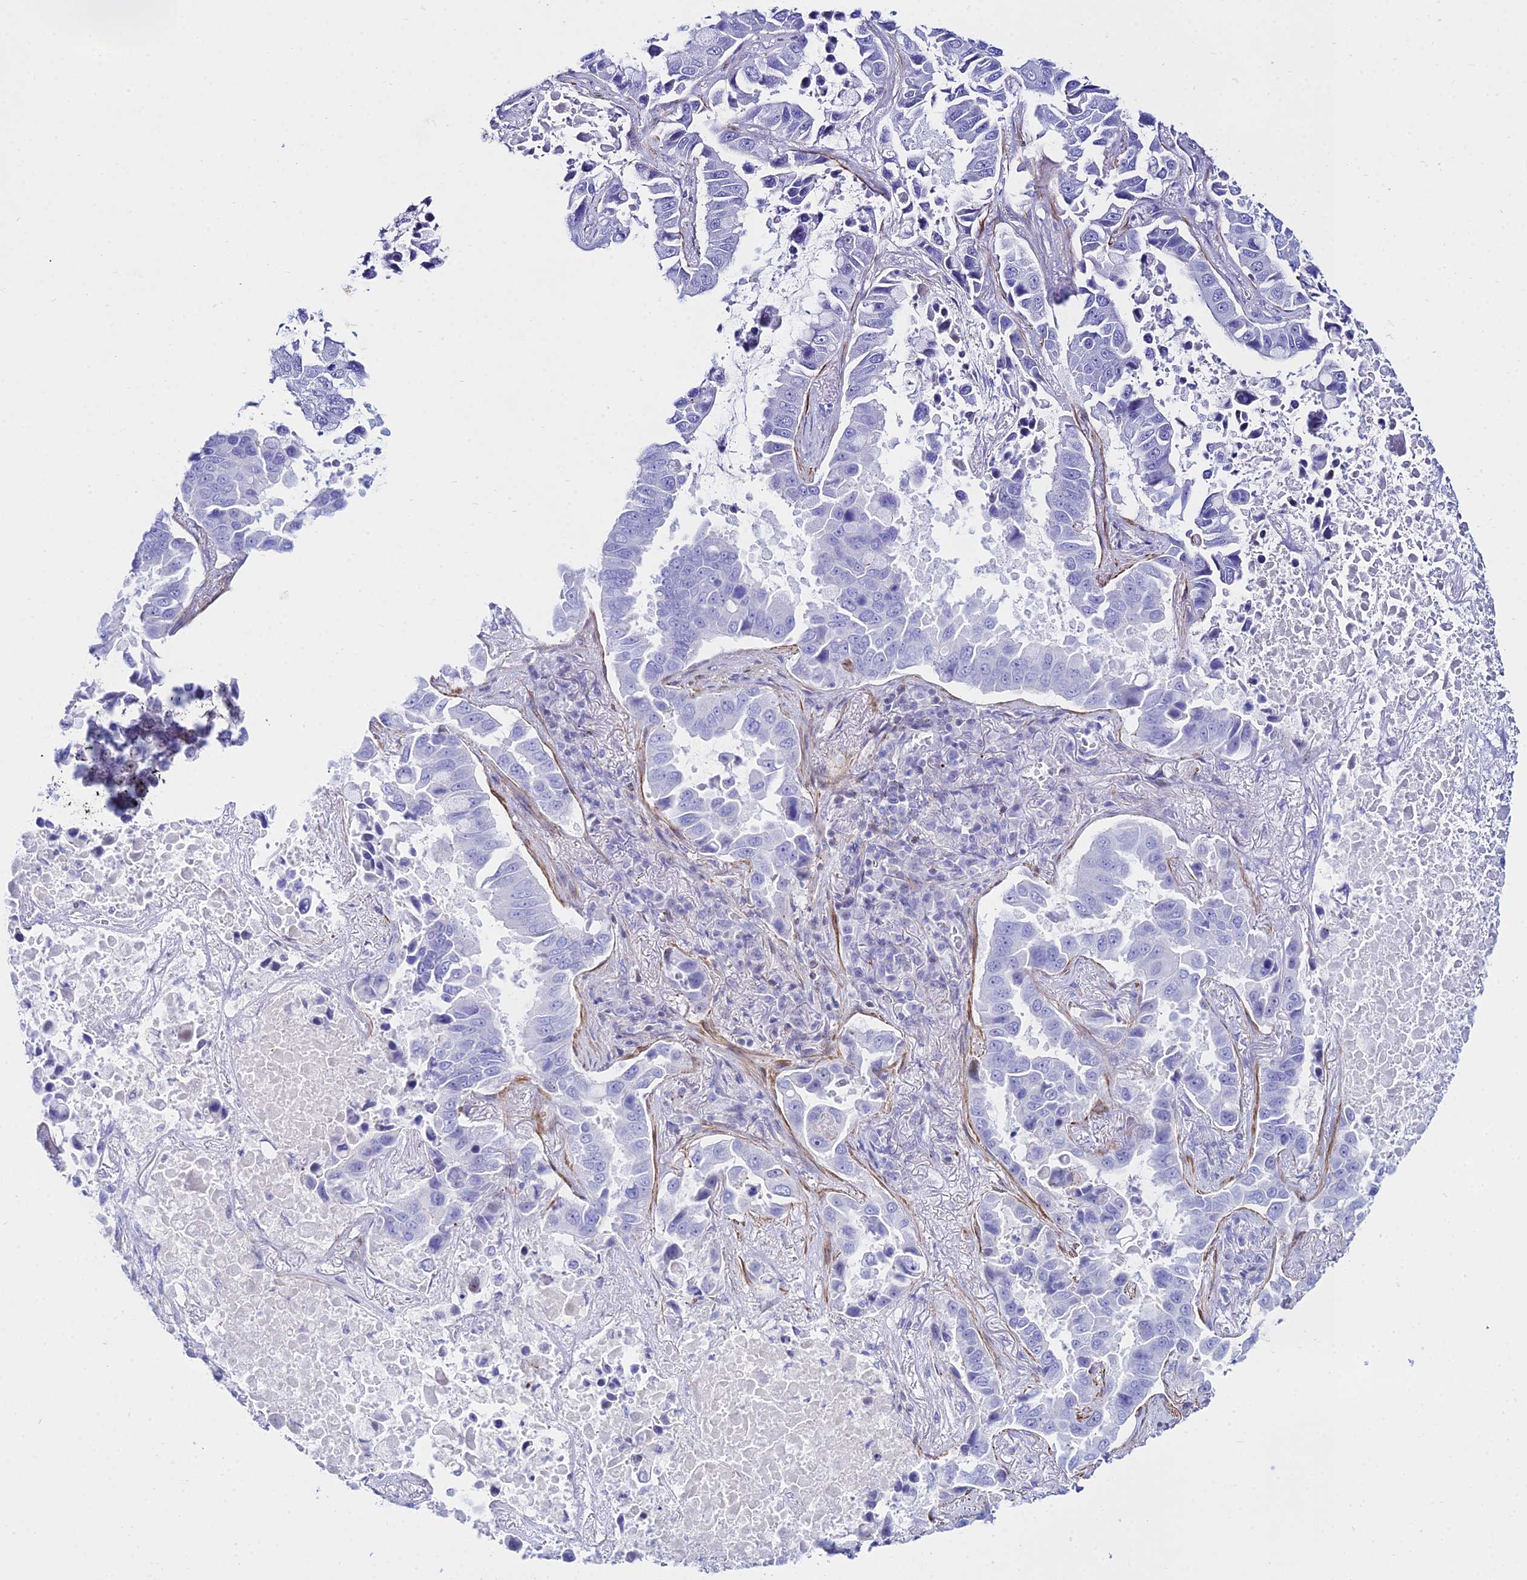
{"staining": {"intensity": "negative", "quantity": "none", "location": "none"}, "tissue": "lung cancer", "cell_type": "Tumor cells", "image_type": "cancer", "snomed": [{"axis": "morphology", "description": "Adenocarcinoma, NOS"}, {"axis": "topography", "description": "Lung"}], "caption": "The immunohistochemistry image has no significant positivity in tumor cells of lung cancer tissue. The staining is performed using DAB brown chromogen with nuclei counter-stained in using hematoxylin.", "gene": "DLX1", "patient": {"sex": "male", "age": 64}}